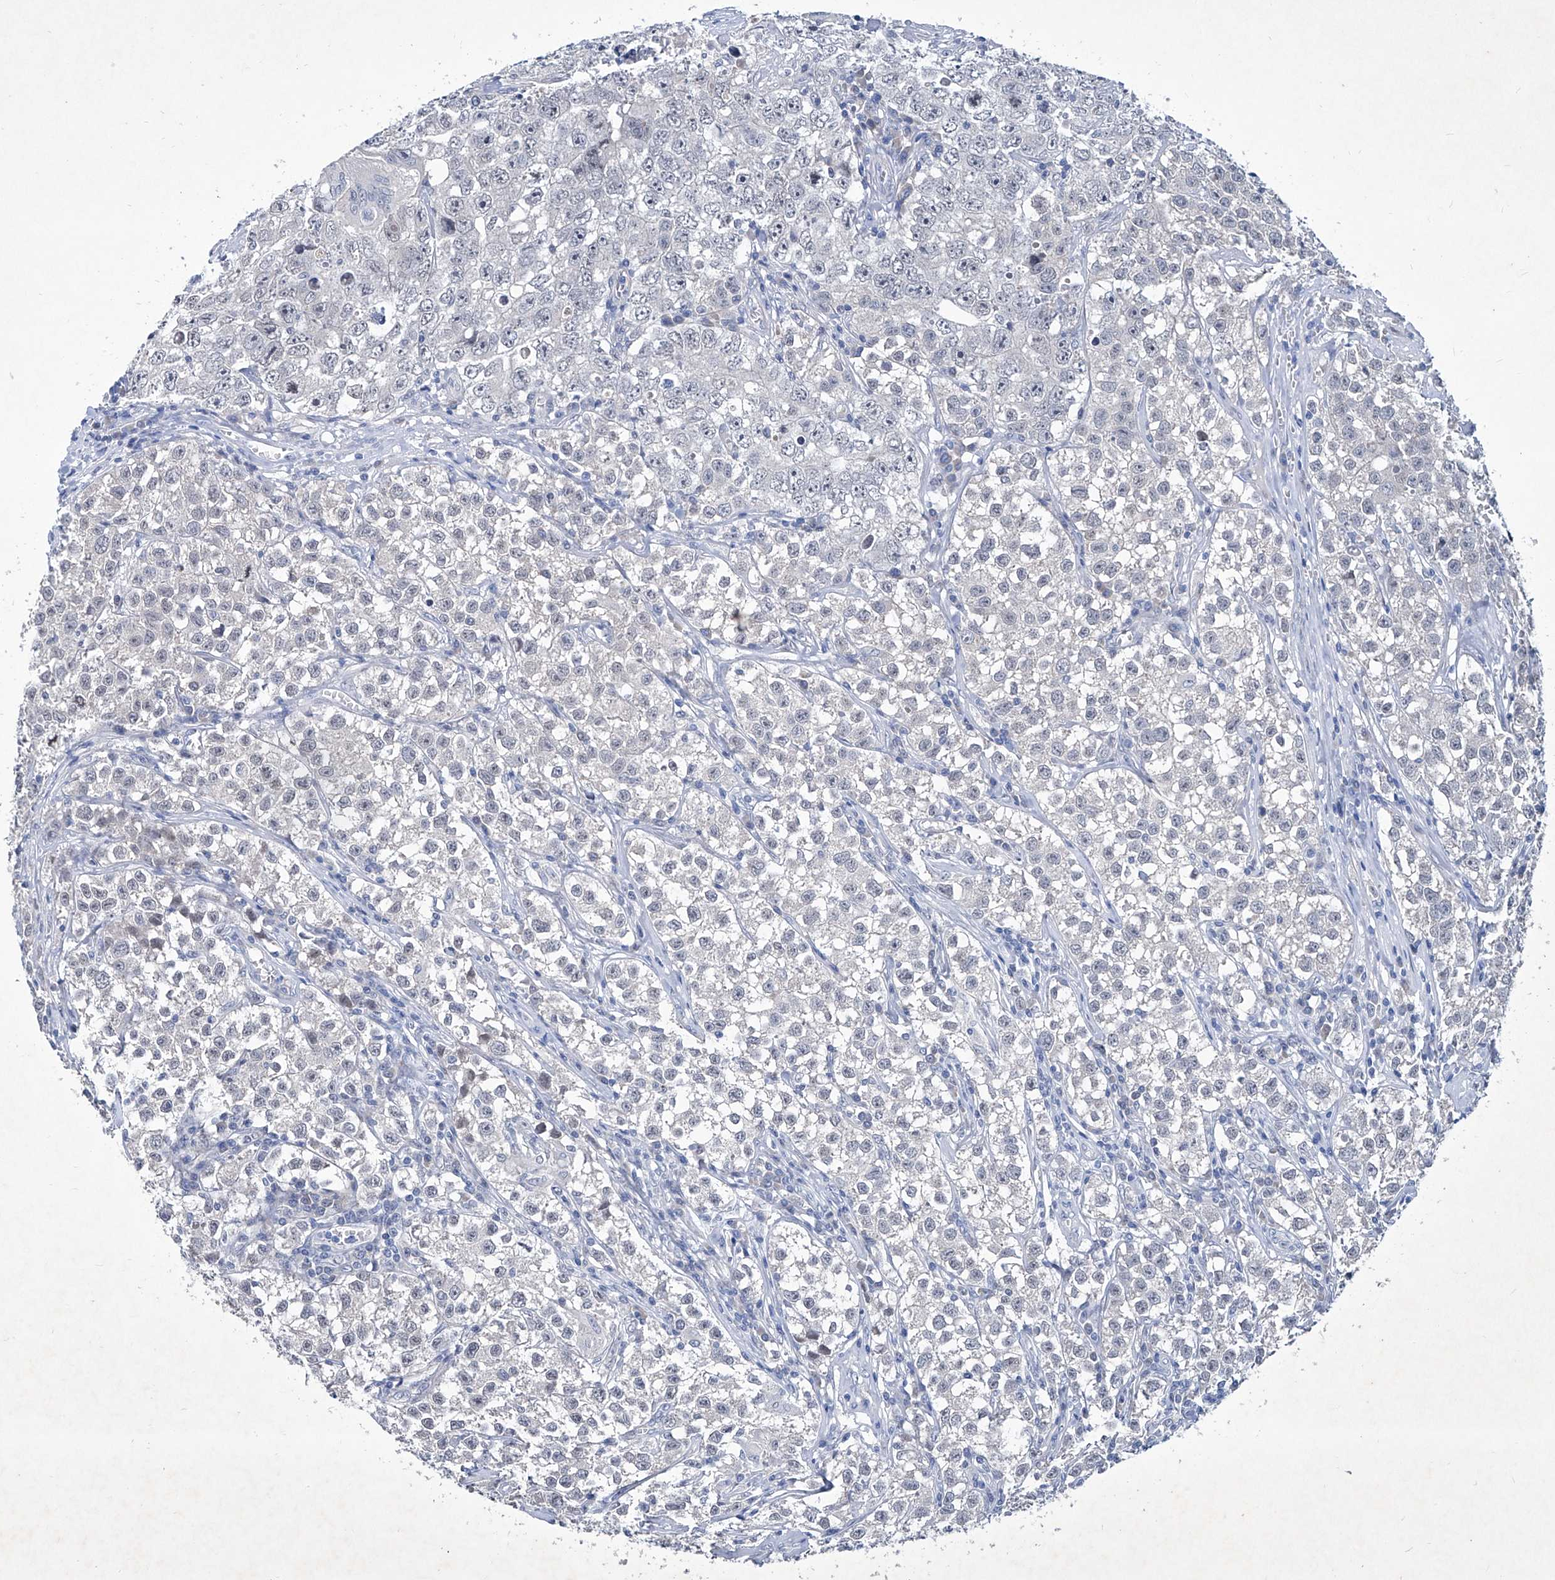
{"staining": {"intensity": "negative", "quantity": "none", "location": "none"}, "tissue": "testis cancer", "cell_type": "Tumor cells", "image_type": "cancer", "snomed": [{"axis": "morphology", "description": "Seminoma, NOS"}, {"axis": "morphology", "description": "Carcinoma, Embryonal, NOS"}, {"axis": "topography", "description": "Testis"}], "caption": "Tumor cells show no significant protein expression in seminoma (testis).", "gene": "KLHL17", "patient": {"sex": "male", "age": 43}}